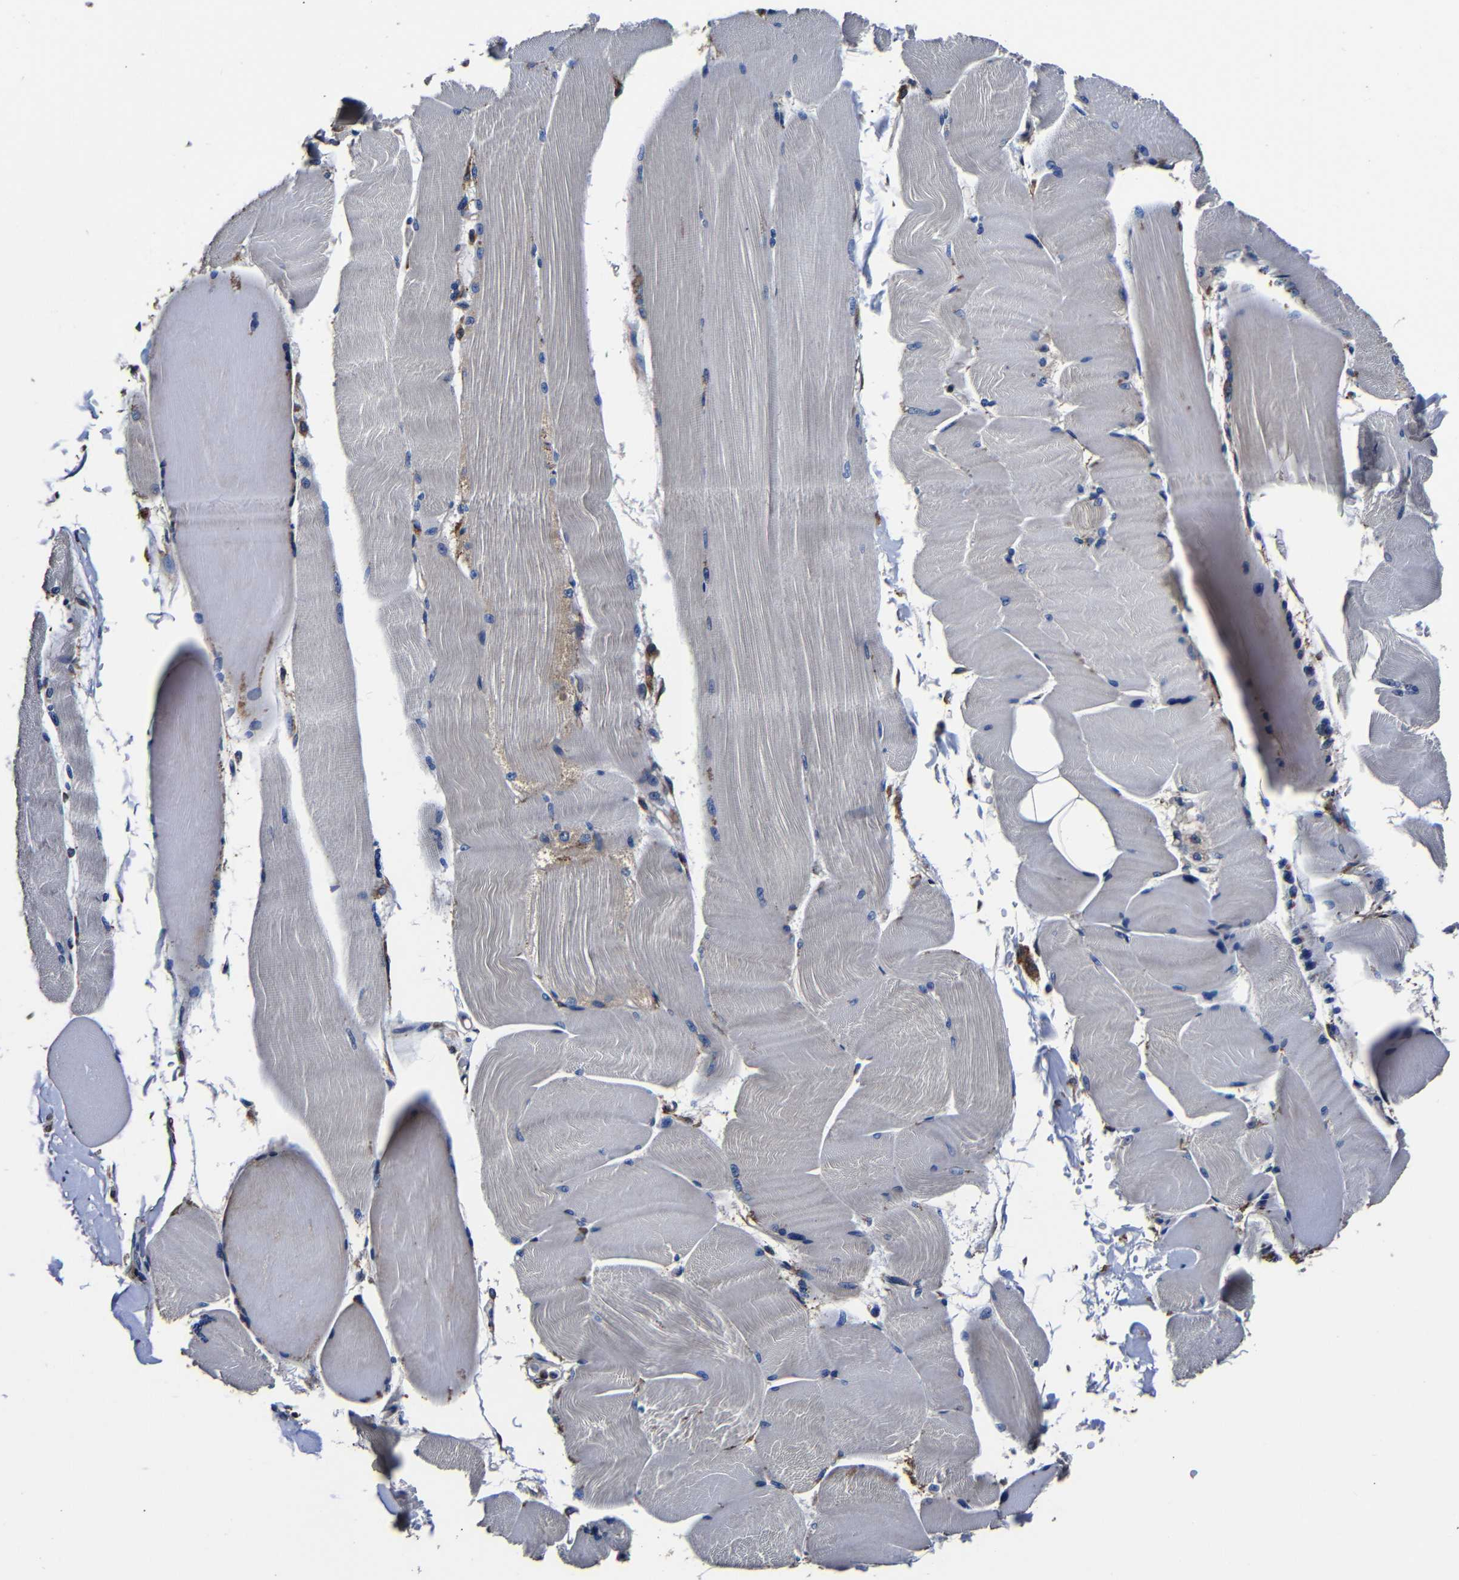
{"staining": {"intensity": "negative", "quantity": "none", "location": "none"}, "tissue": "skeletal muscle", "cell_type": "Myocytes", "image_type": "normal", "snomed": [{"axis": "morphology", "description": "Normal tissue, NOS"}, {"axis": "topography", "description": "Skin"}, {"axis": "topography", "description": "Skeletal muscle"}], "caption": "IHC histopathology image of benign skeletal muscle: skeletal muscle stained with DAB displays no significant protein expression in myocytes.", "gene": "SCN9A", "patient": {"sex": "male", "age": 83}}